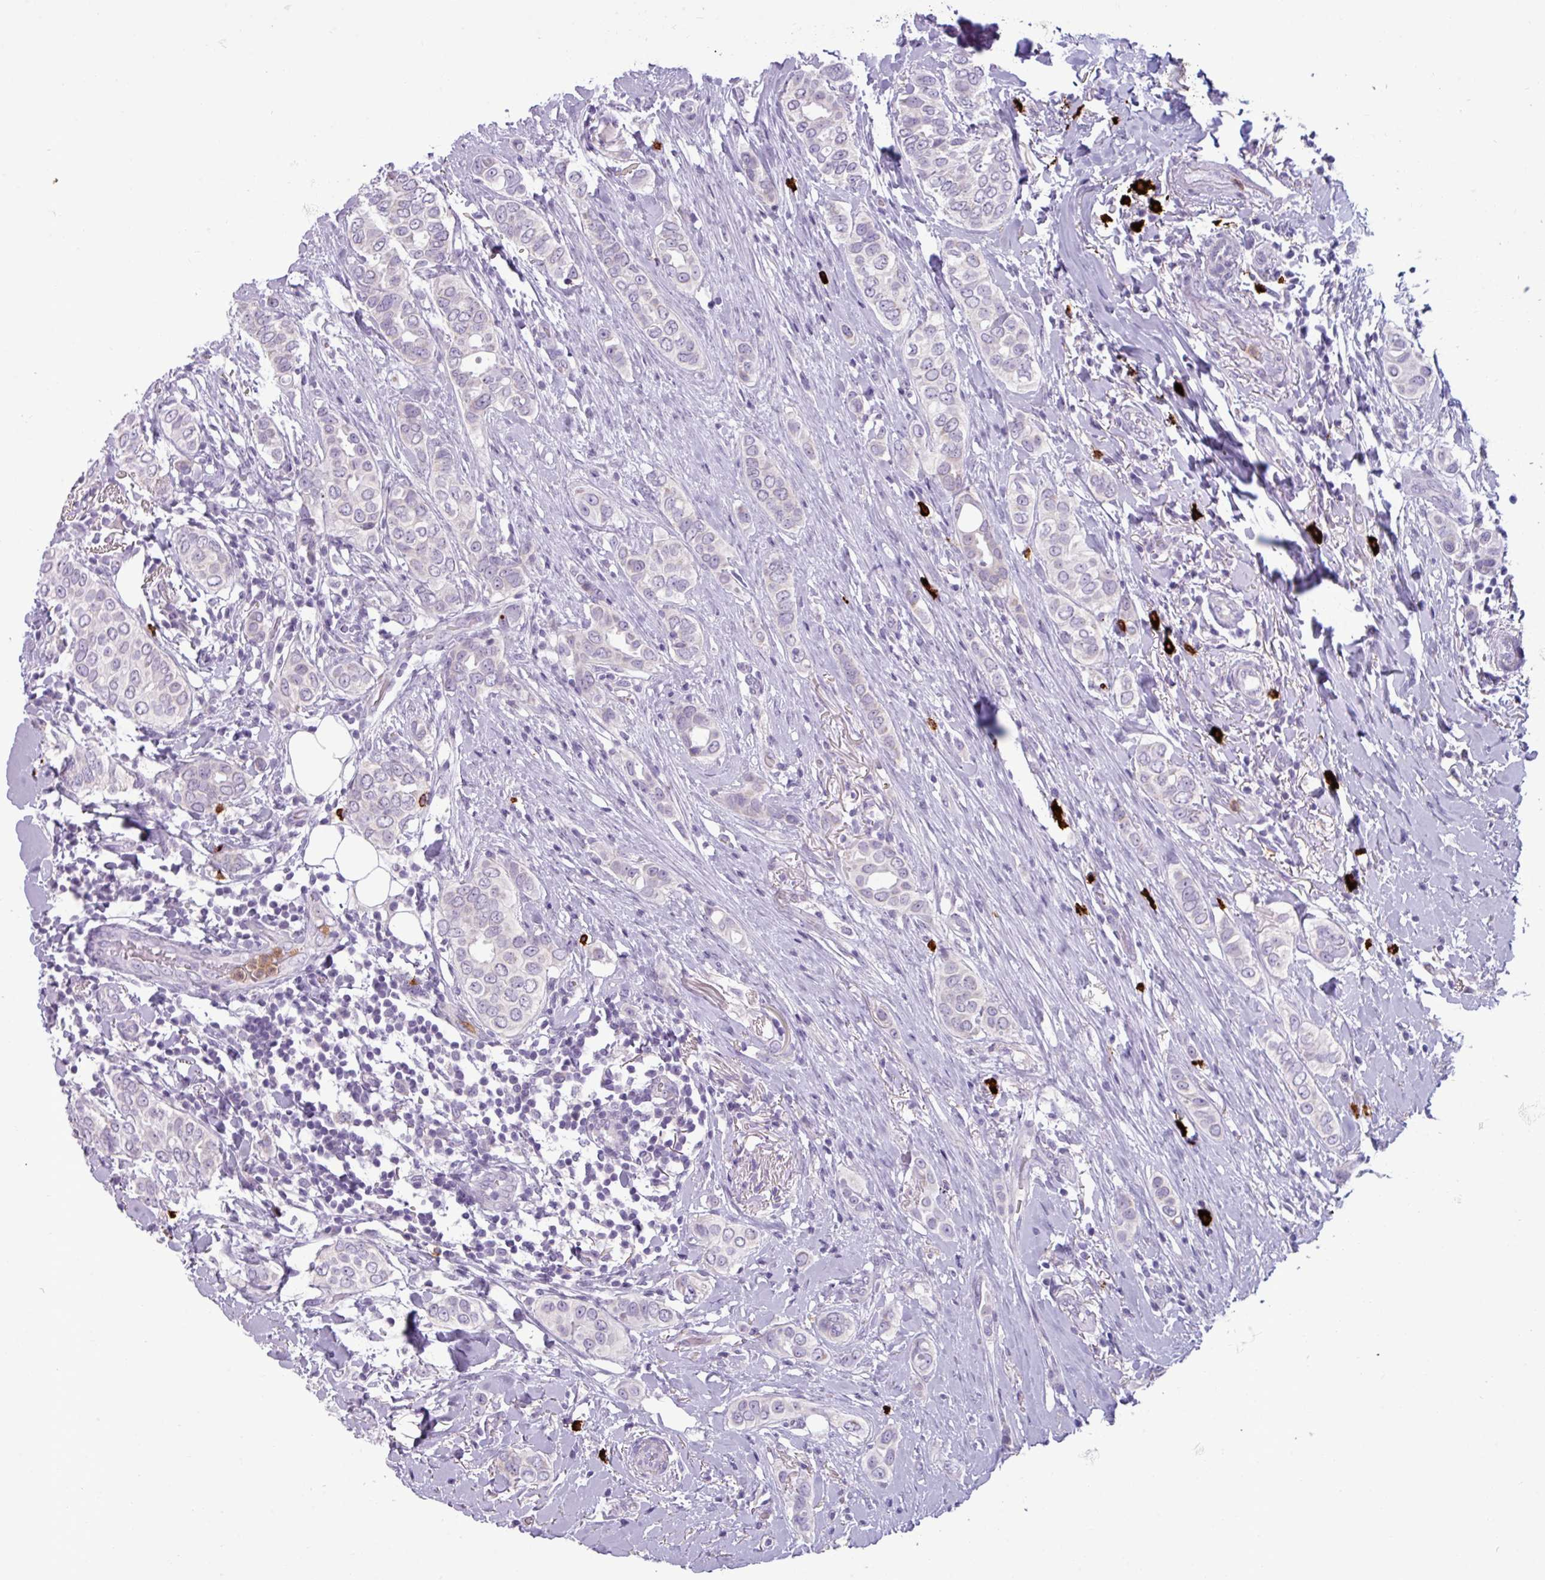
{"staining": {"intensity": "negative", "quantity": "none", "location": "none"}, "tissue": "breast cancer", "cell_type": "Tumor cells", "image_type": "cancer", "snomed": [{"axis": "morphology", "description": "Lobular carcinoma"}, {"axis": "topography", "description": "Breast"}], "caption": "High power microscopy photomicrograph of an immunohistochemistry (IHC) image of lobular carcinoma (breast), revealing no significant positivity in tumor cells.", "gene": "TRIM39", "patient": {"sex": "female", "age": 51}}